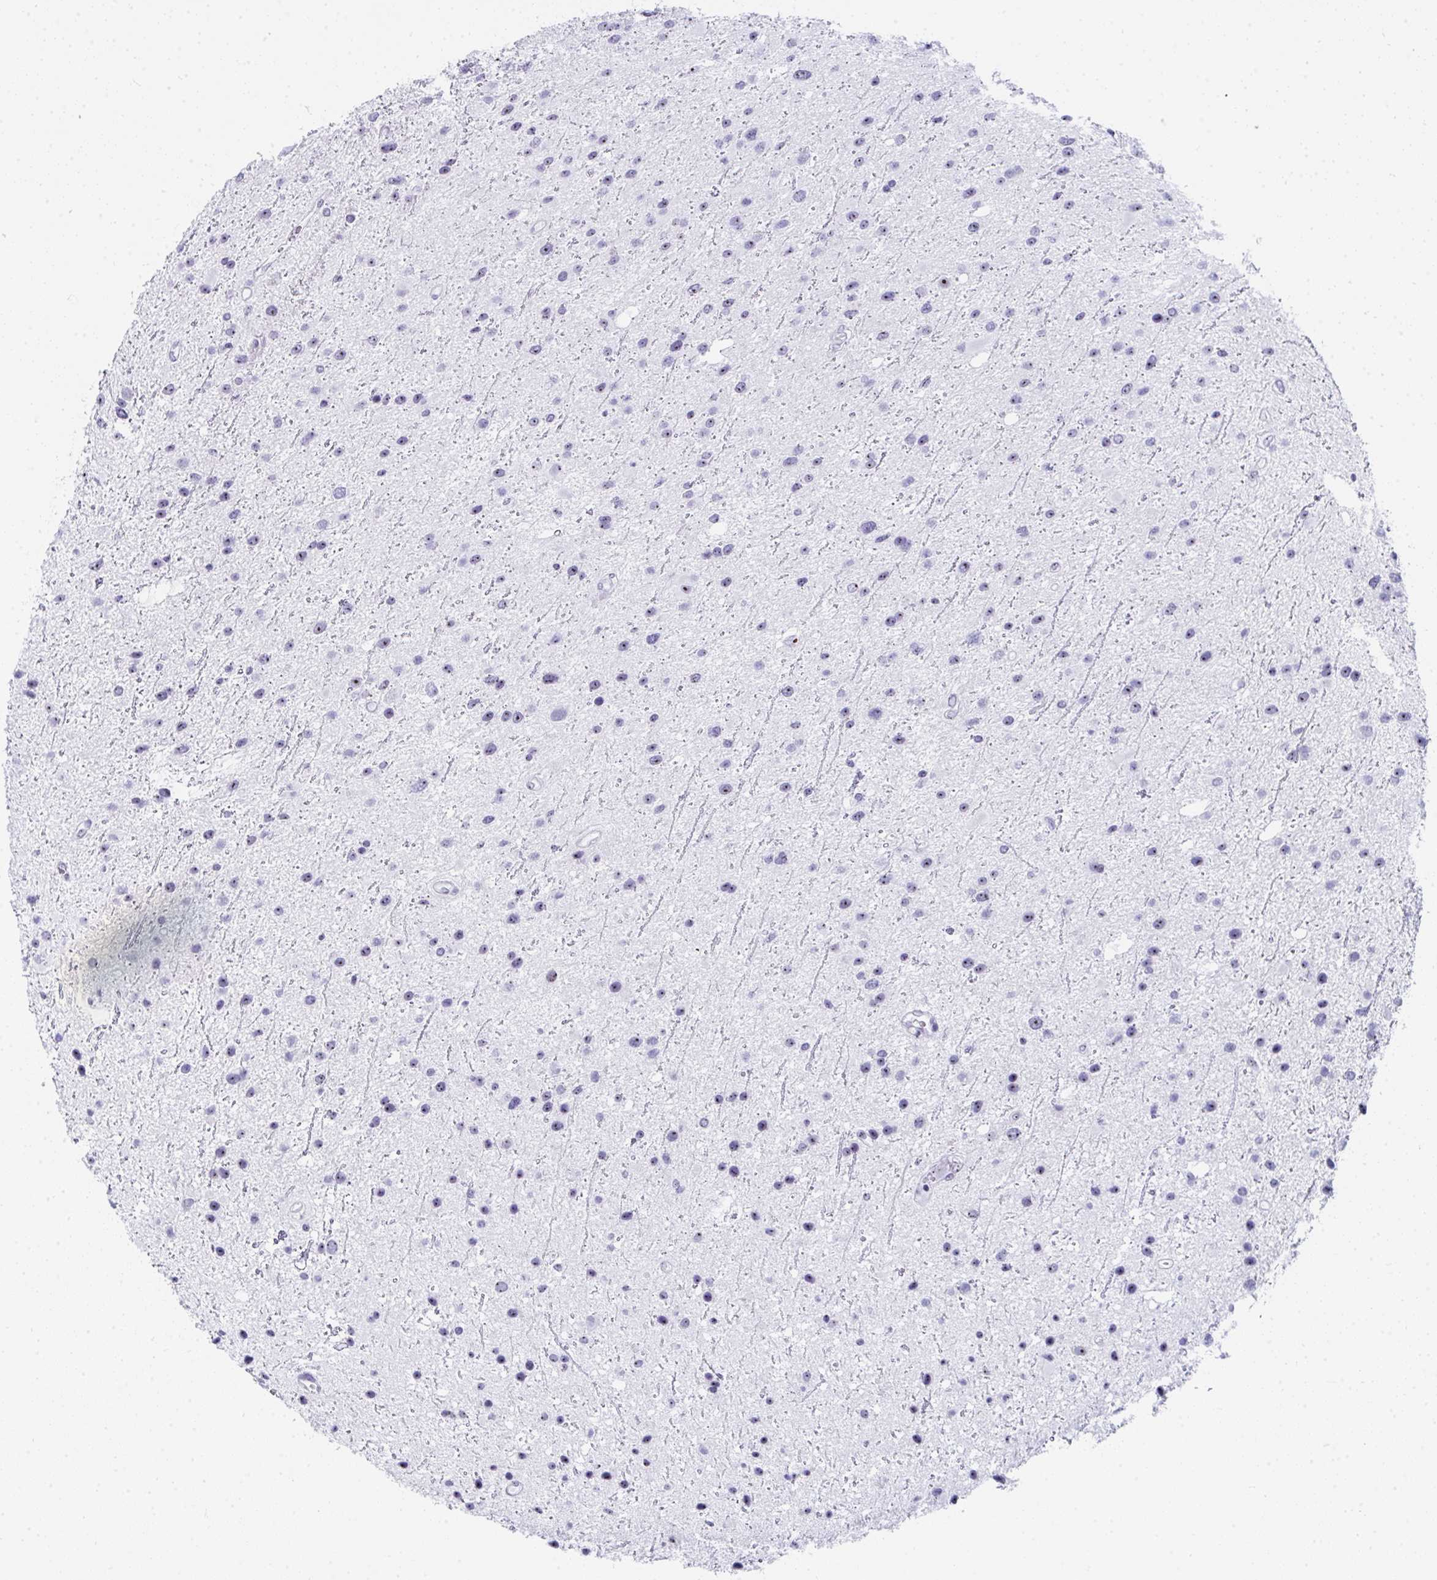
{"staining": {"intensity": "weak", "quantity": "25%-75%", "location": "nuclear"}, "tissue": "glioma", "cell_type": "Tumor cells", "image_type": "cancer", "snomed": [{"axis": "morphology", "description": "Glioma, malignant, Low grade"}, {"axis": "topography", "description": "Brain"}], "caption": "Immunohistochemistry staining of malignant low-grade glioma, which demonstrates low levels of weak nuclear positivity in about 25%-75% of tumor cells indicating weak nuclear protein positivity. The staining was performed using DAB (3,3'-diaminobenzidine) (brown) for protein detection and nuclei were counterstained in hematoxylin (blue).", "gene": "NOP10", "patient": {"sex": "female", "age": 32}}